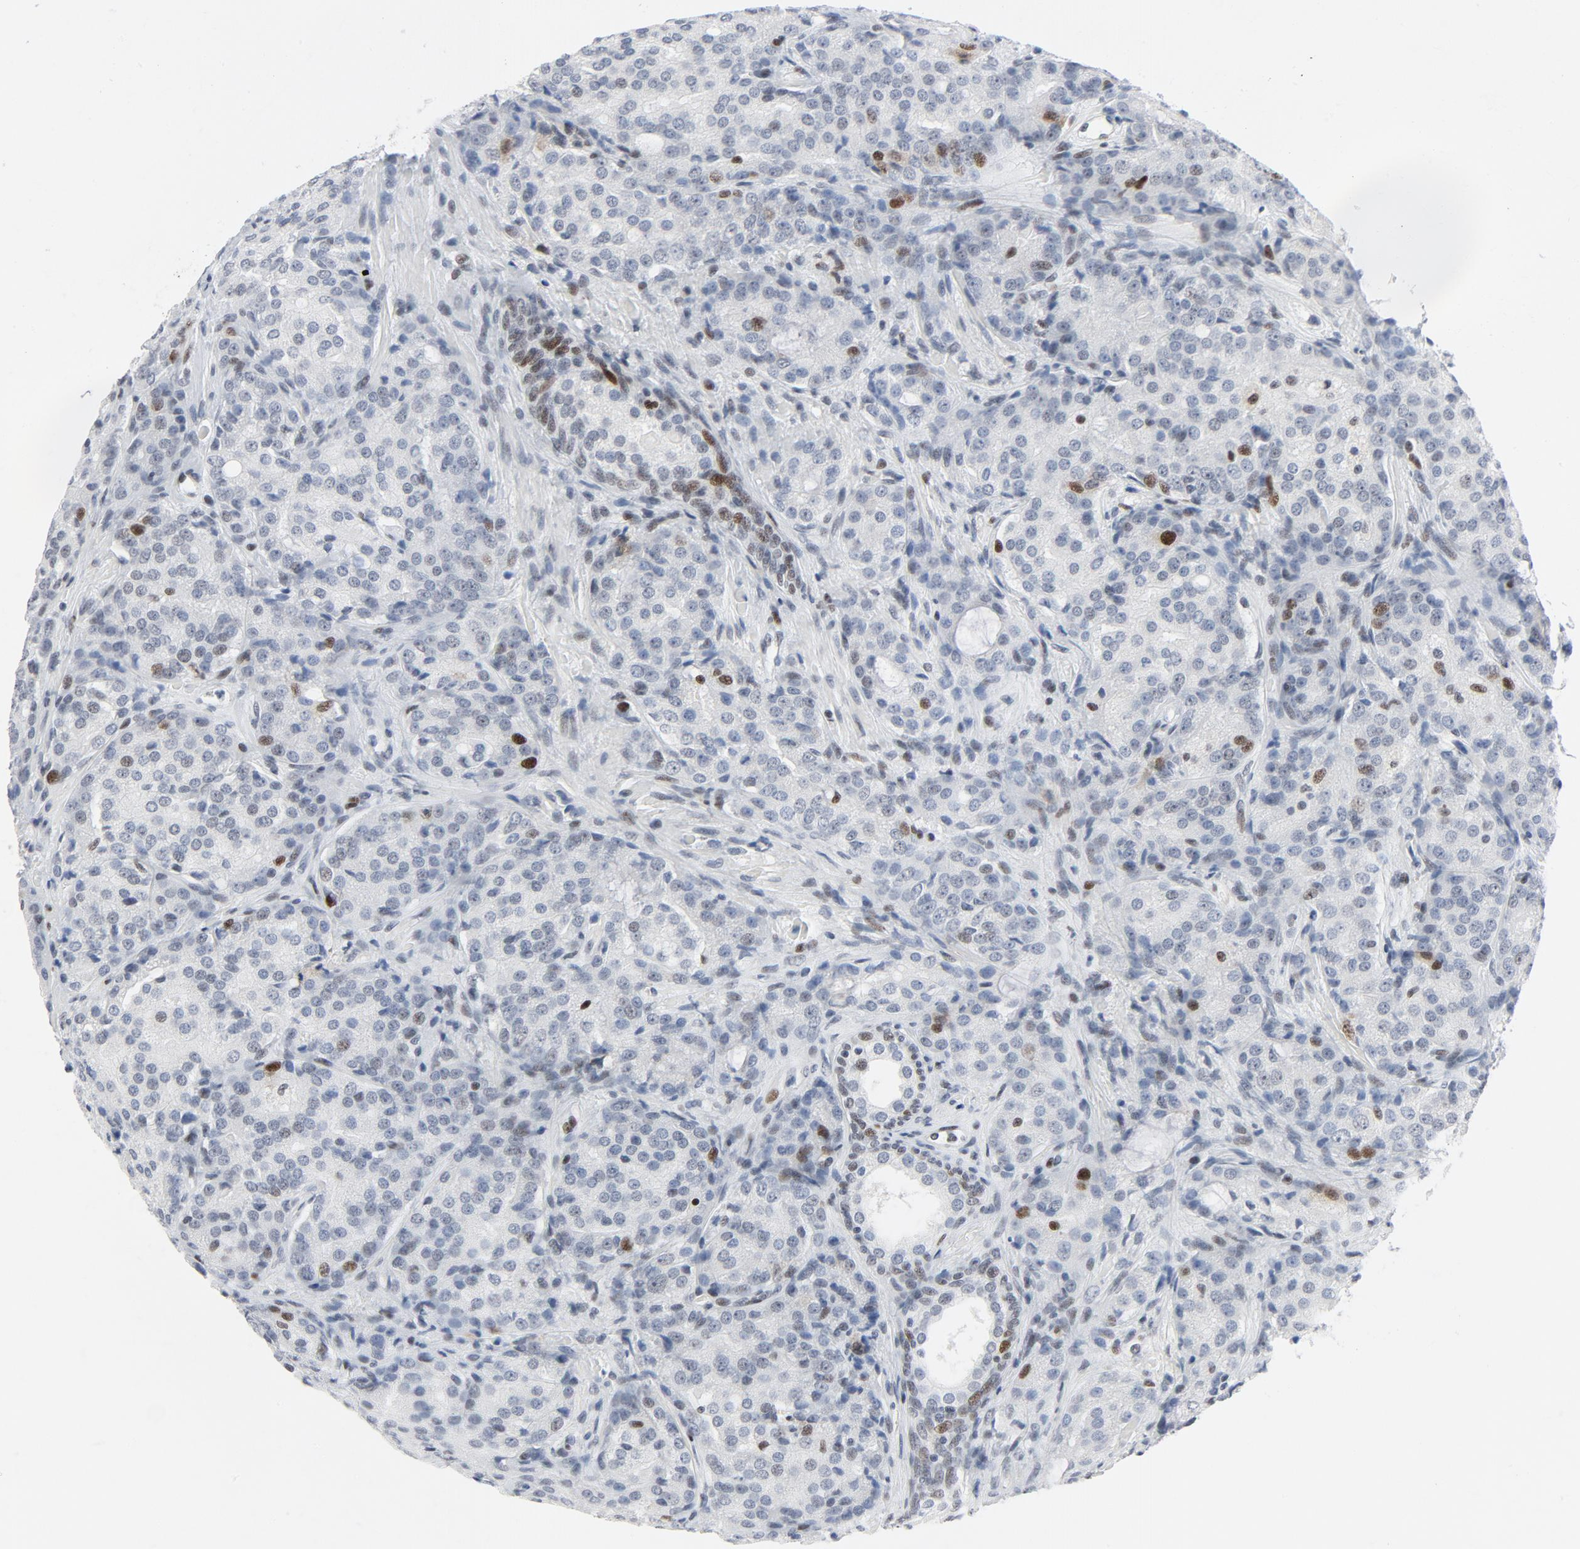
{"staining": {"intensity": "moderate", "quantity": "<25%", "location": "nuclear"}, "tissue": "prostate cancer", "cell_type": "Tumor cells", "image_type": "cancer", "snomed": [{"axis": "morphology", "description": "Adenocarcinoma, High grade"}, {"axis": "topography", "description": "Prostate"}], "caption": "Immunohistochemical staining of human prostate adenocarcinoma (high-grade) displays low levels of moderate nuclear protein expression in about <25% of tumor cells.", "gene": "POLD1", "patient": {"sex": "male", "age": 72}}